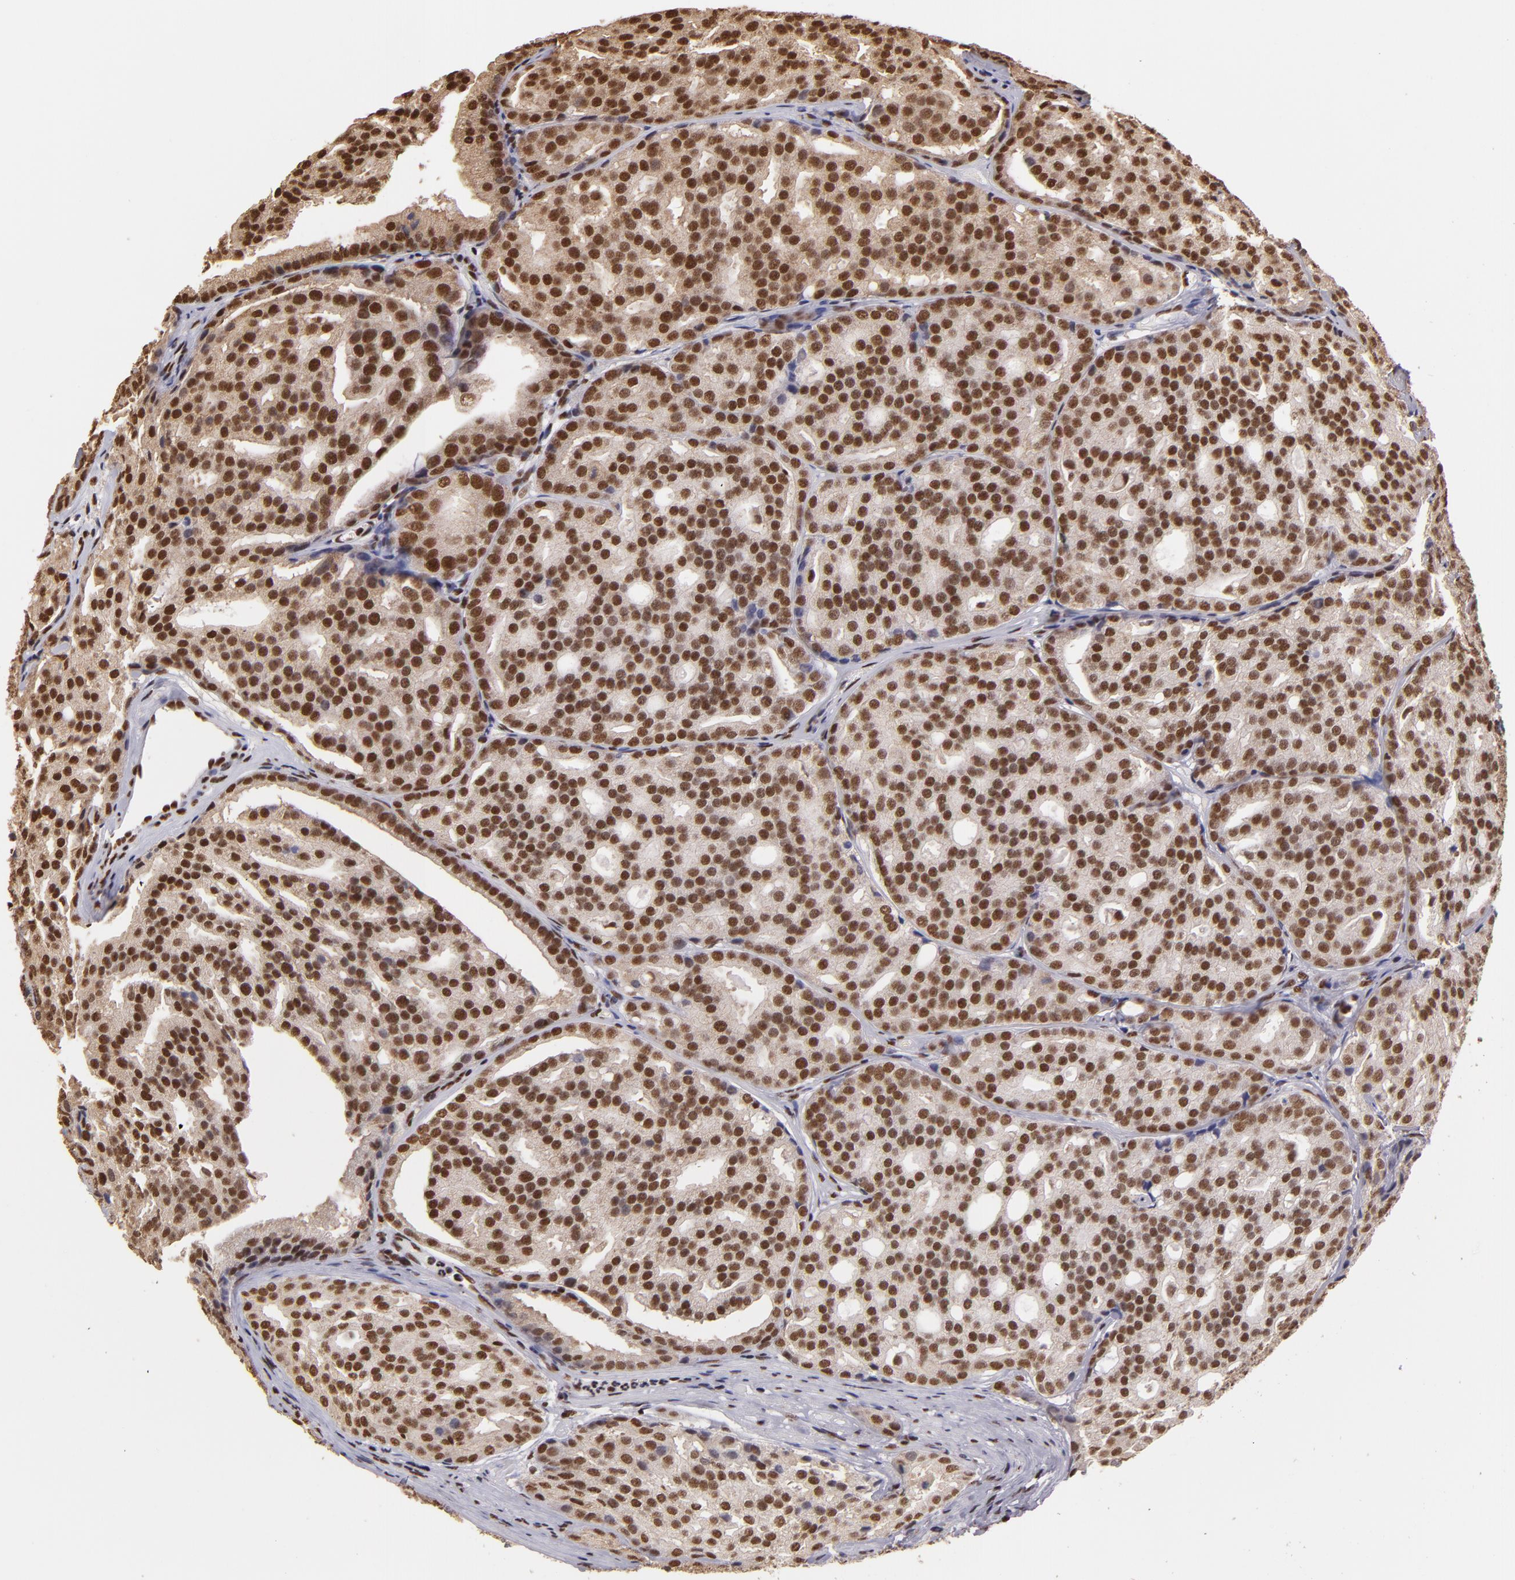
{"staining": {"intensity": "strong", "quantity": ">75%", "location": "cytoplasmic/membranous,nuclear"}, "tissue": "prostate cancer", "cell_type": "Tumor cells", "image_type": "cancer", "snomed": [{"axis": "morphology", "description": "Adenocarcinoma, High grade"}, {"axis": "topography", "description": "Prostate"}], "caption": "This is an image of immunohistochemistry staining of adenocarcinoma (high-grade) (prostate), which shows strong staining in the cytoplasmic/membranous and nuclear of tumor cells.", "gene": "SP1", "patient": {"sex": "male", "age": 64}}